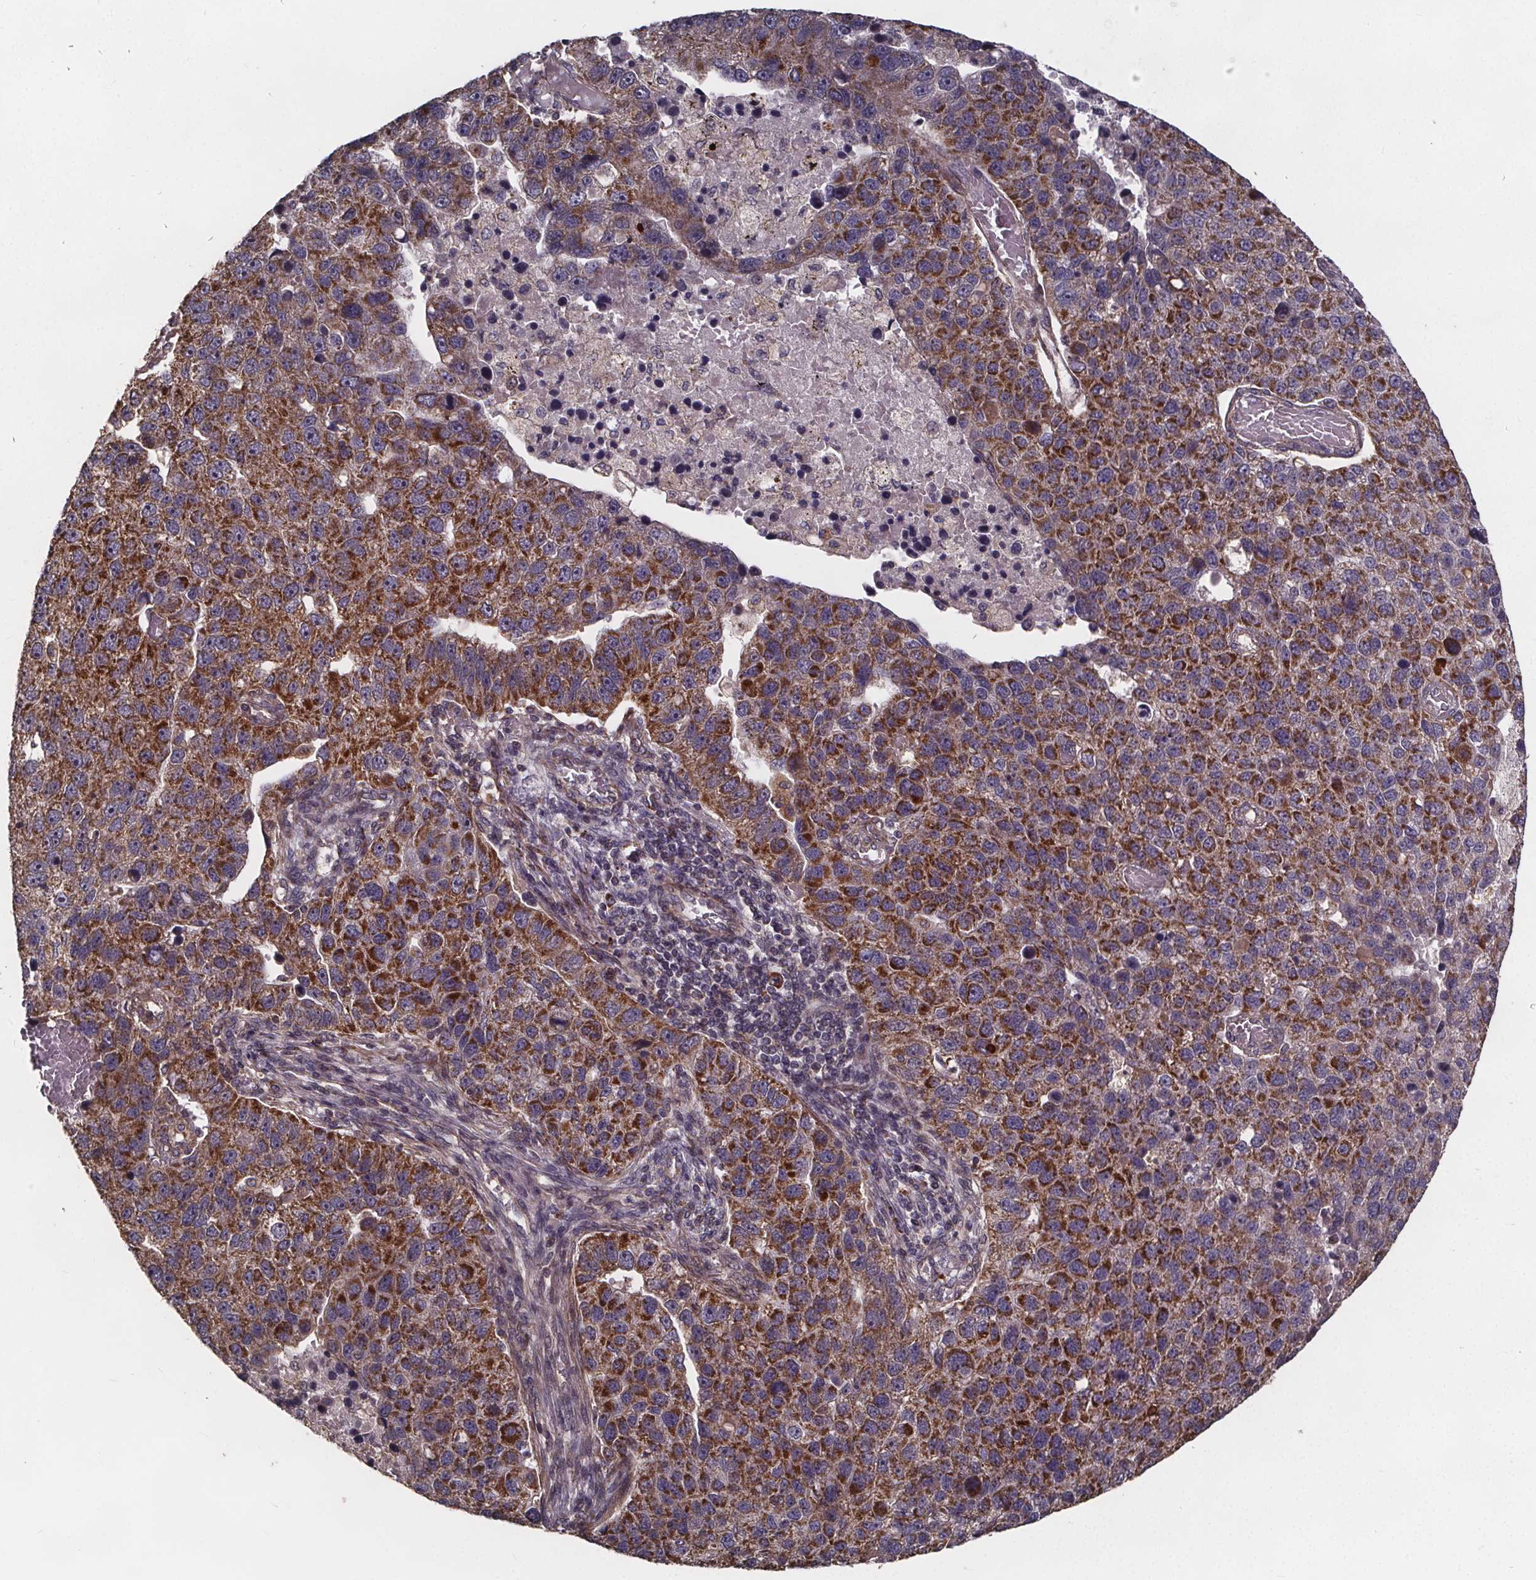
{"staining": {"intensity": "strong", "quantity": ">75%", "location": "cytoplasmic/membranous"}, "tissue": "pancreatic cancer", "cell_type": "Tumor cells", "image_type": "cancer", "snomed": [{"axis": "morphology", "description": "Adenocarcinoma, NOS"}, {"axis": "topography", "description": "Pancreas"}], "caption": "High-magnification brightfield microscopy of pancreatic cancer stained with DAB (3,3'-diaminobenzidine) (brown) and counterstained with hematoxylin (blue). tumor cells exhibit strong cytoplasmic/membranous expression is identified in about>75% of cells. The staining was performed using DAB (3,3'-diaminobenzidine) to visualize the protein expression in brown, while the nuclei were stained in blue with hematoxylin (Magnification: 20x).", "gene": "YME1L1", "patient": {"sex": "female", "age": 61}}